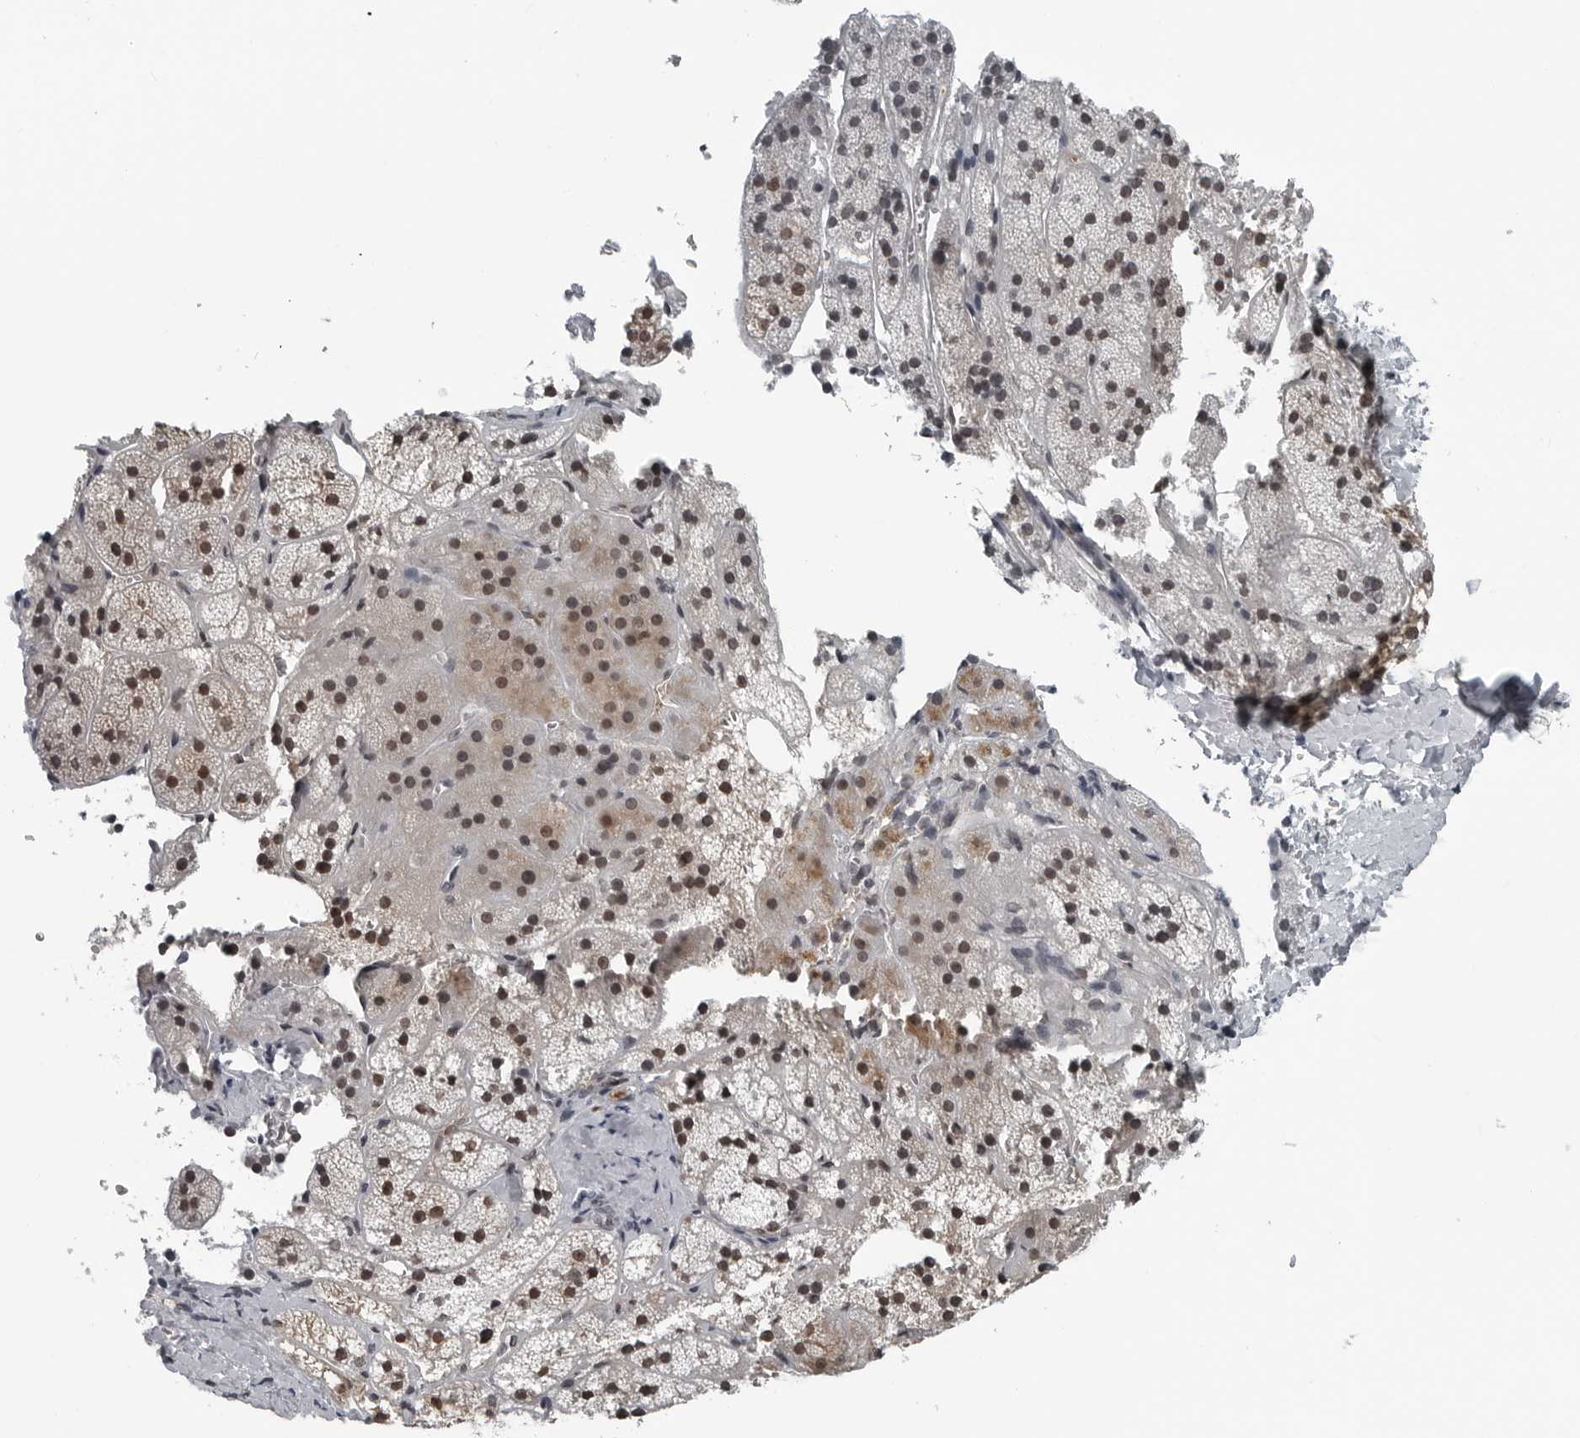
{"staining": {"intensity": "moderate", "quantity": ">75%", "location": "cytoplasmic/membranous,nuclear"}, "tissue": "adrenal gland", "cell_type": "Glandular cells", "image_type": "normal", "snomed": [{"axis": "morphology", "description": "Normal tissue, NOS"}, {"axis": "topography", "description": "Adrenal gland"}], "caption": "Immunohistochemical staining of normal adrenal gland exhibits medium levels of moderate cytoplasmic/membranous,nuclear positivity in approximately >75% of glandular cells. Using DAB (3,3'-diaminobenzidine) (brown) and hematoxylin (blue) stains, captured at high magnification using brightfield microscopy.", "gene": "AKR1A1", "patient": {"sex": "female", "age": 44}}